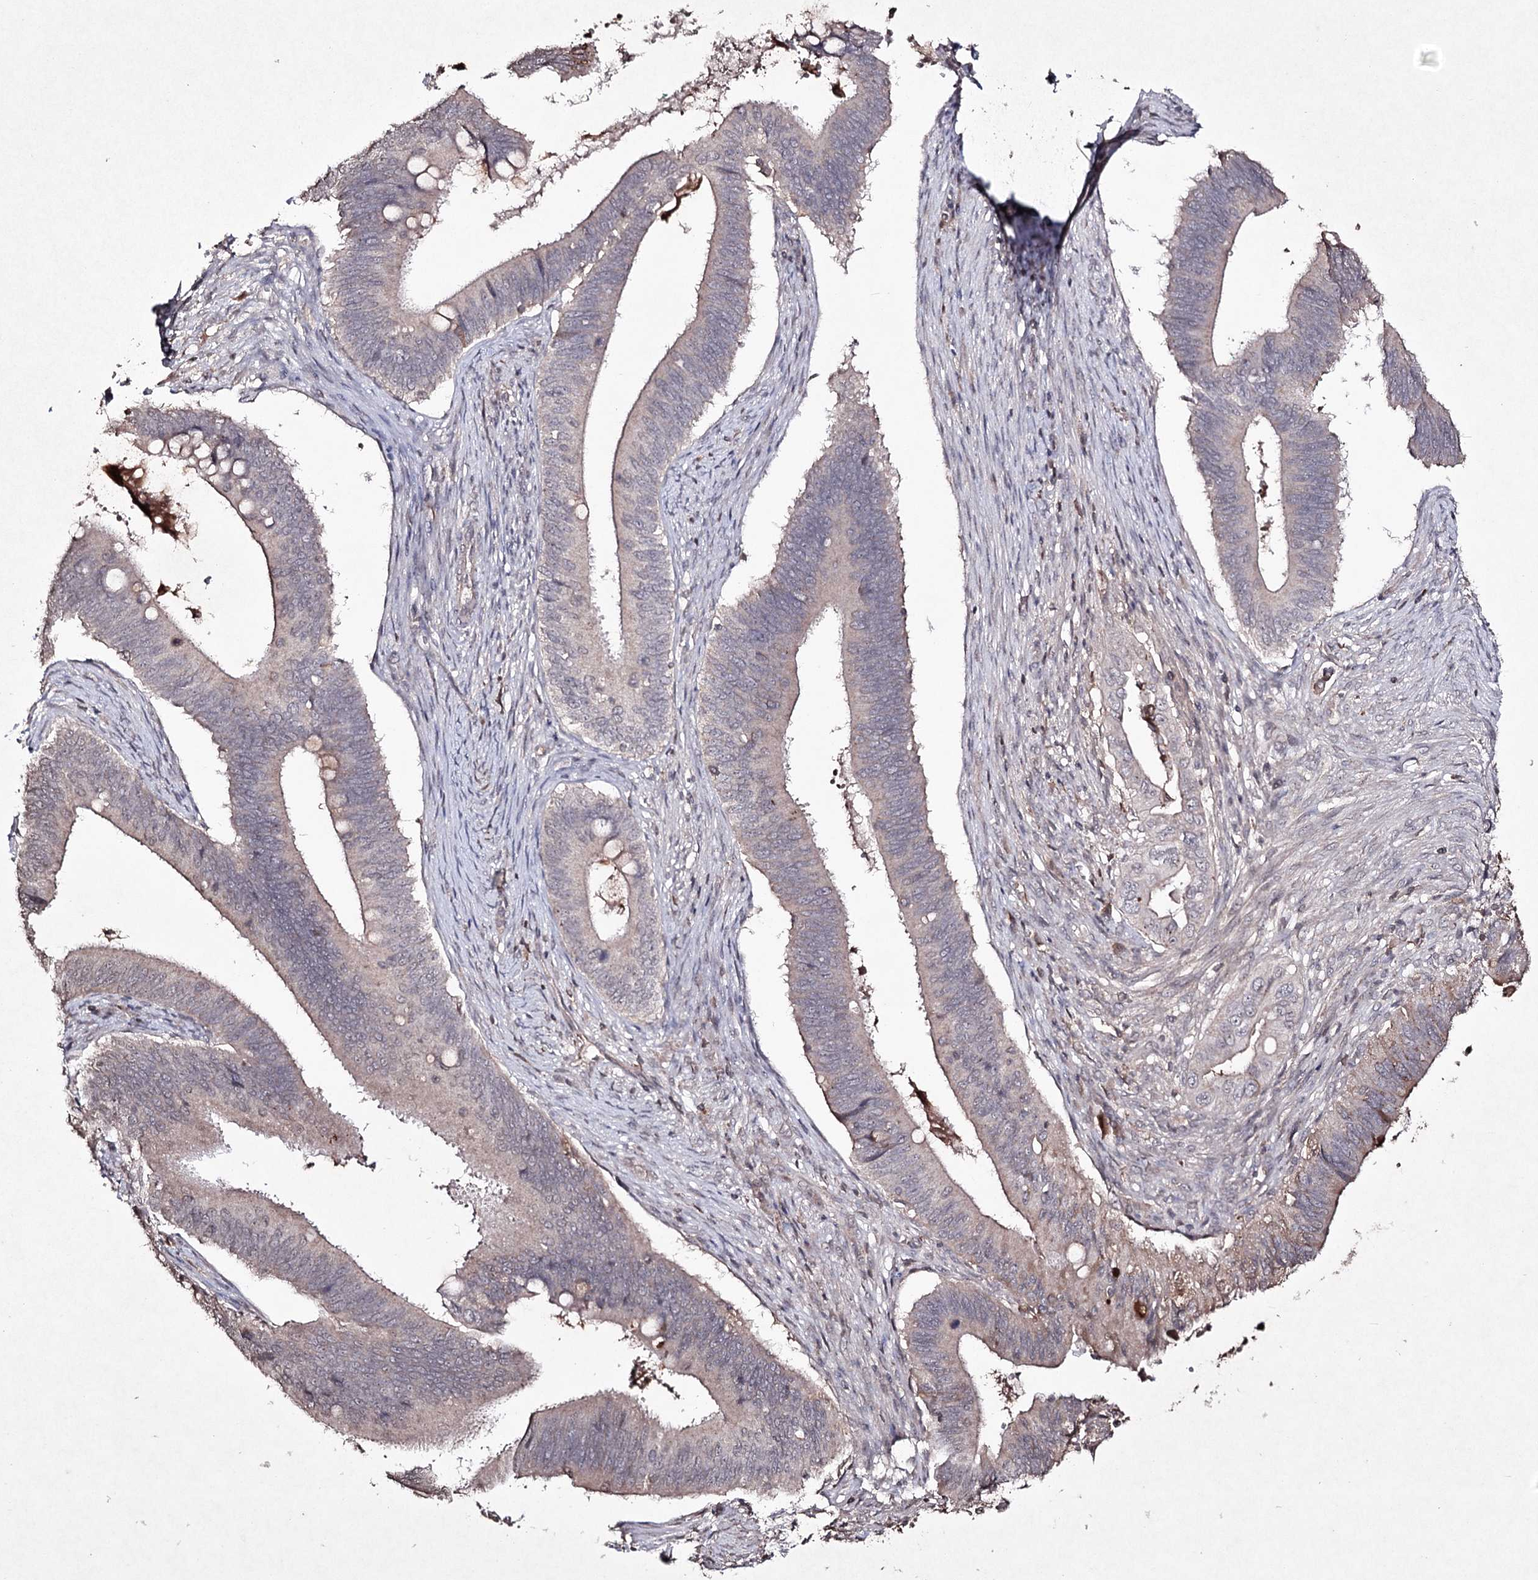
{"staining": {"intensity": "negative", "quantity": "none", "location": "none"}, "tissue": "cervical cancer", "cell_type": "Tumor cells", "image_type": "cancer", "snomed": [{"axis": "morphology", "description": "Adenocarcinoma, NOS"}, {"axis": "topography", "description": "Cervix"}], "caption": "Tumor cells show no significant expression in cervical adenocarcinoma.", "gene": "SYNGR3", "patient": {"sex": "female", "age": 42}}